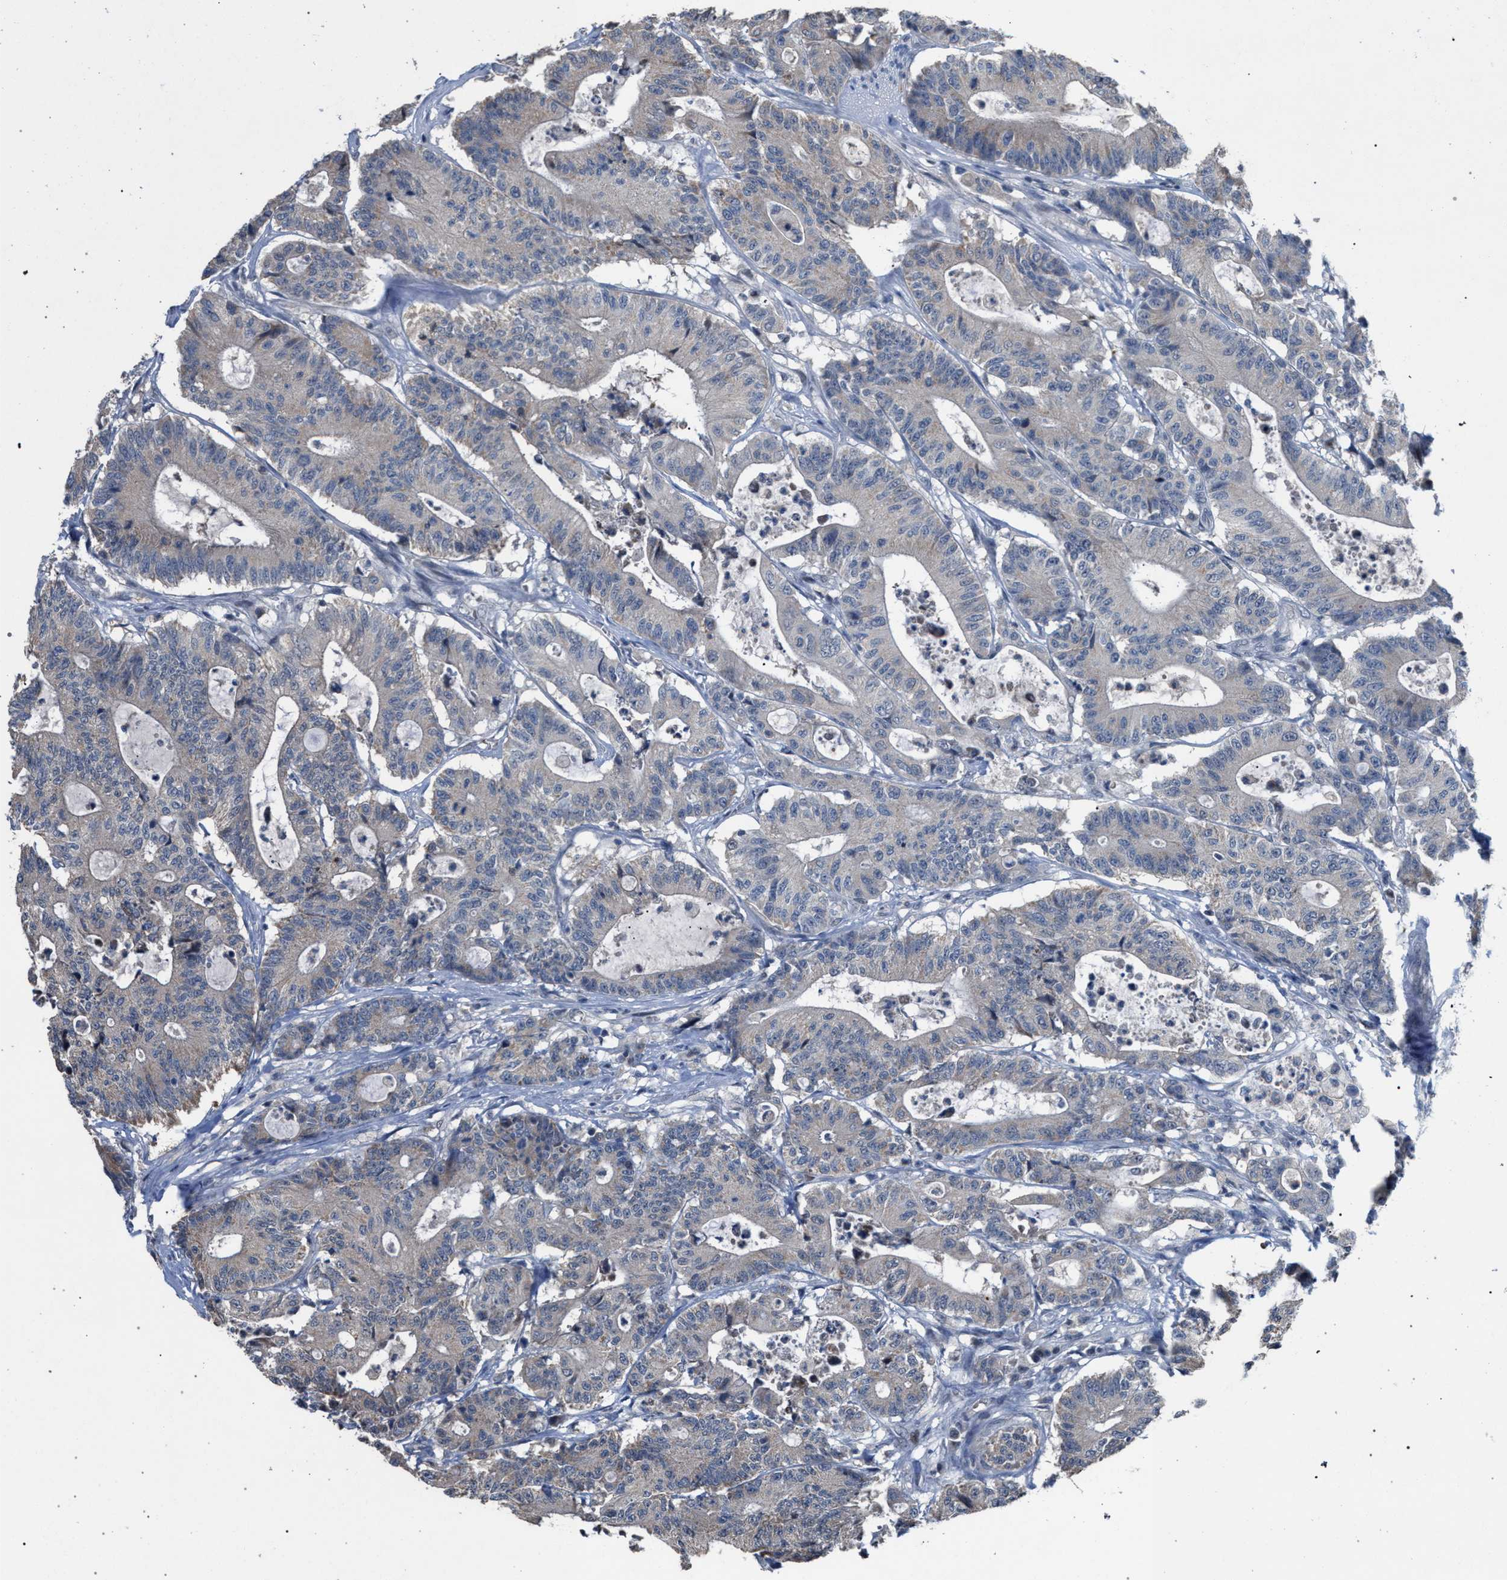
{"staining": {"intensity": "weak", "quantity": "<25%", "location": "cytoplasmic/membranous"}, "tissue": "colorectal cancer", "cell_type": "Tumor cells", "image_type": "cancer", "snomed": [{"axis": "morphology", "description": "Adenocarcinoma, NOS"}, {"axis": "topography", "description": "Colon"}], "caption": "Immunohistochemistry (IHC) histopathology image of neoplastic tissue: adenocarcinoma (colorectal) stained with DAB displays no significant protein positivity in tumor cells.", "gene": "TECPR1", "patient": {"sex": "female", "age": 84}}